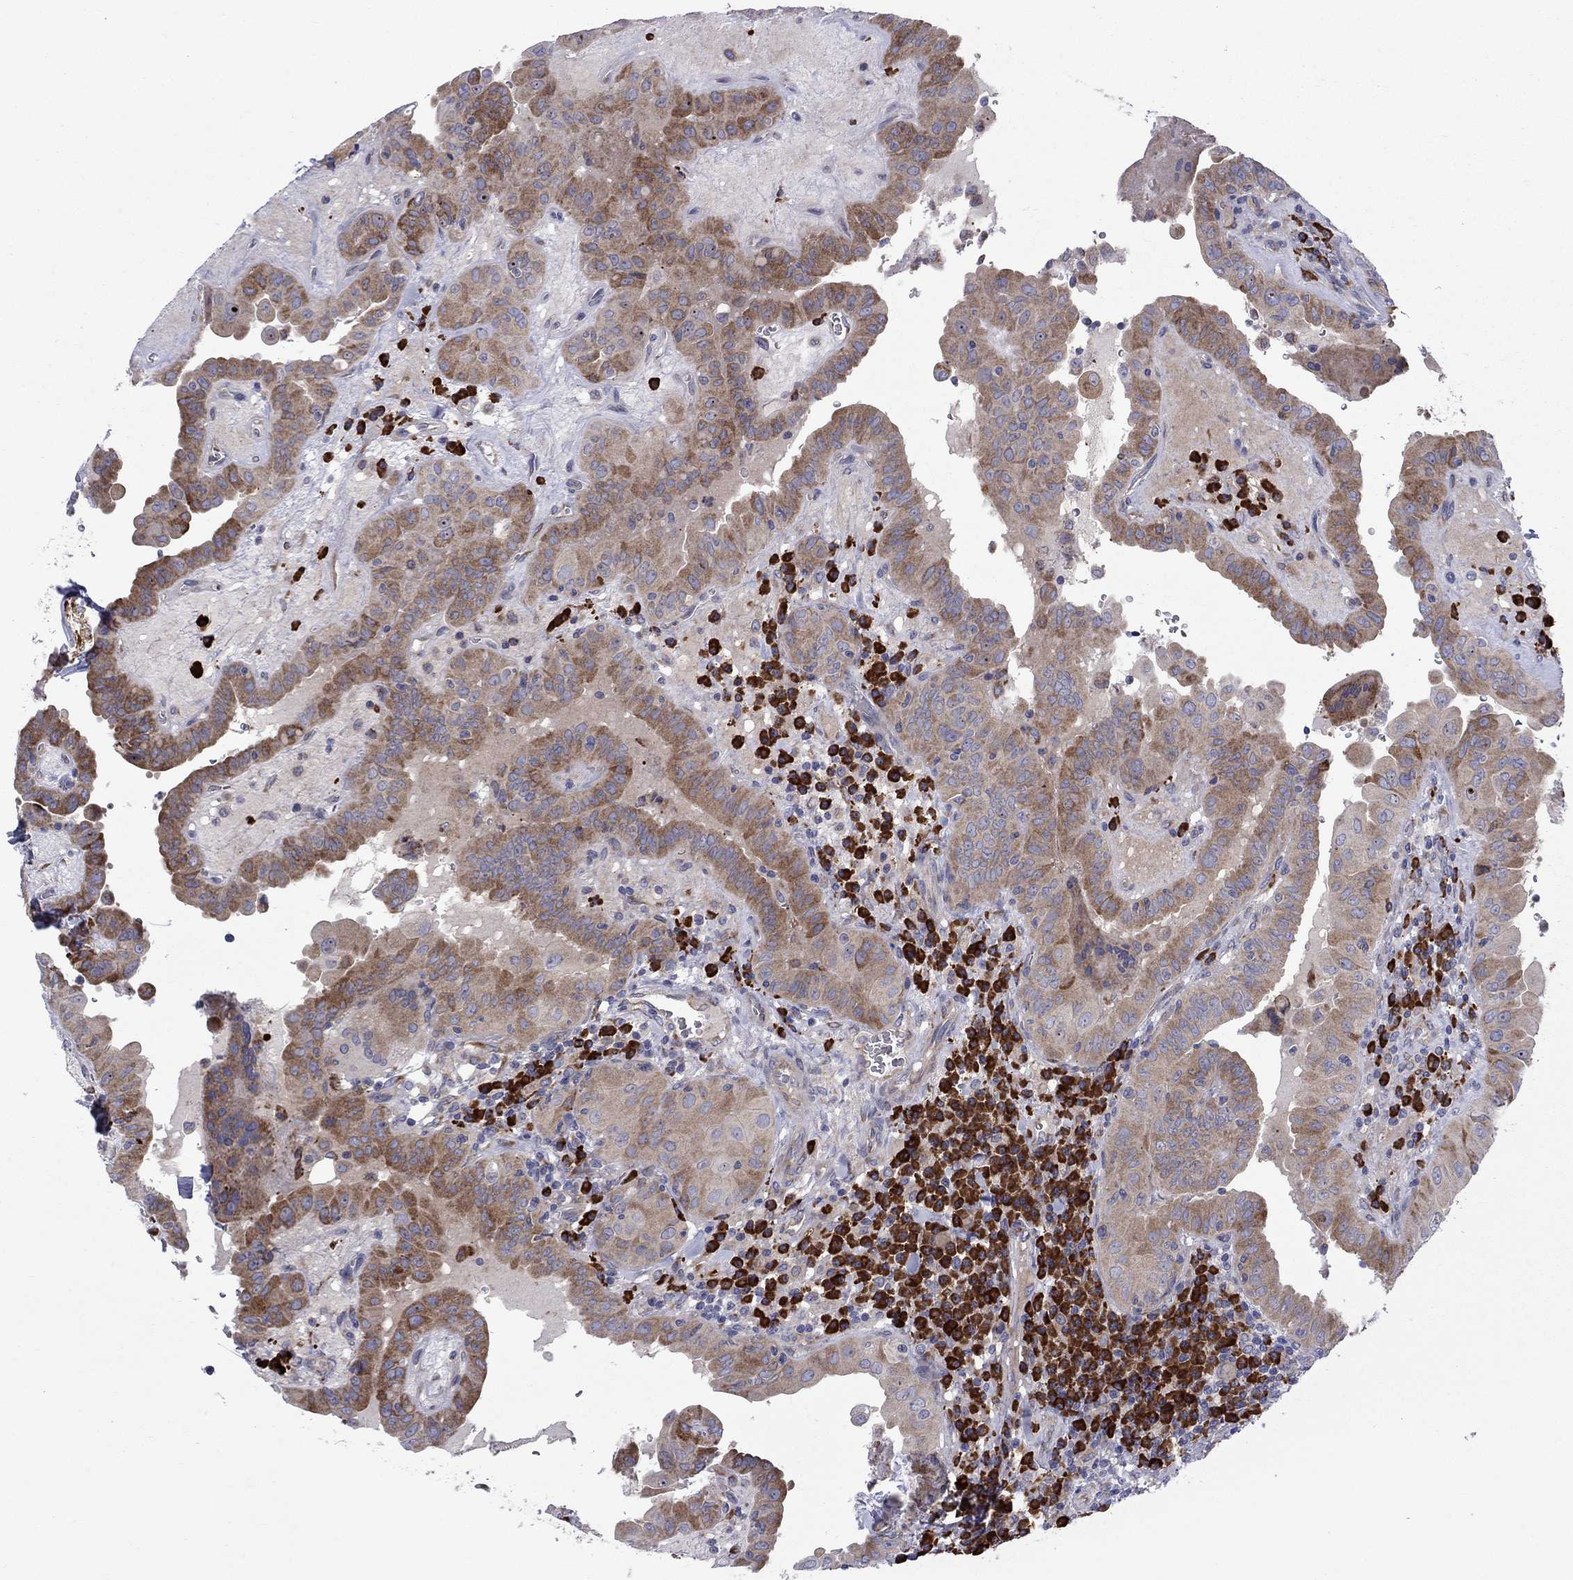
{"staining": {"intensity": "moderate", "quantity": "25%-75%", "location": "cytoplasmic/membranous"}, "tissue": "thyroid cancer", "cell_type": "Tumor cells", "image_type": "cancer", "snomed": [{"axis": "morphology", "description": "Papillary adenocarcinoma, NOS"}, {"axis": "topography", "description": "Thyroid gland"}], "caption": "DAB immunohistochemical staining of human papillary adenocarcinoma (thyroid) displays moderate cytoplasmic/membranous protein positivity in approximately 25%-75% of tumor cells.", "gene": "ASNS", "patient": {"sex": "female", "age": 37}}